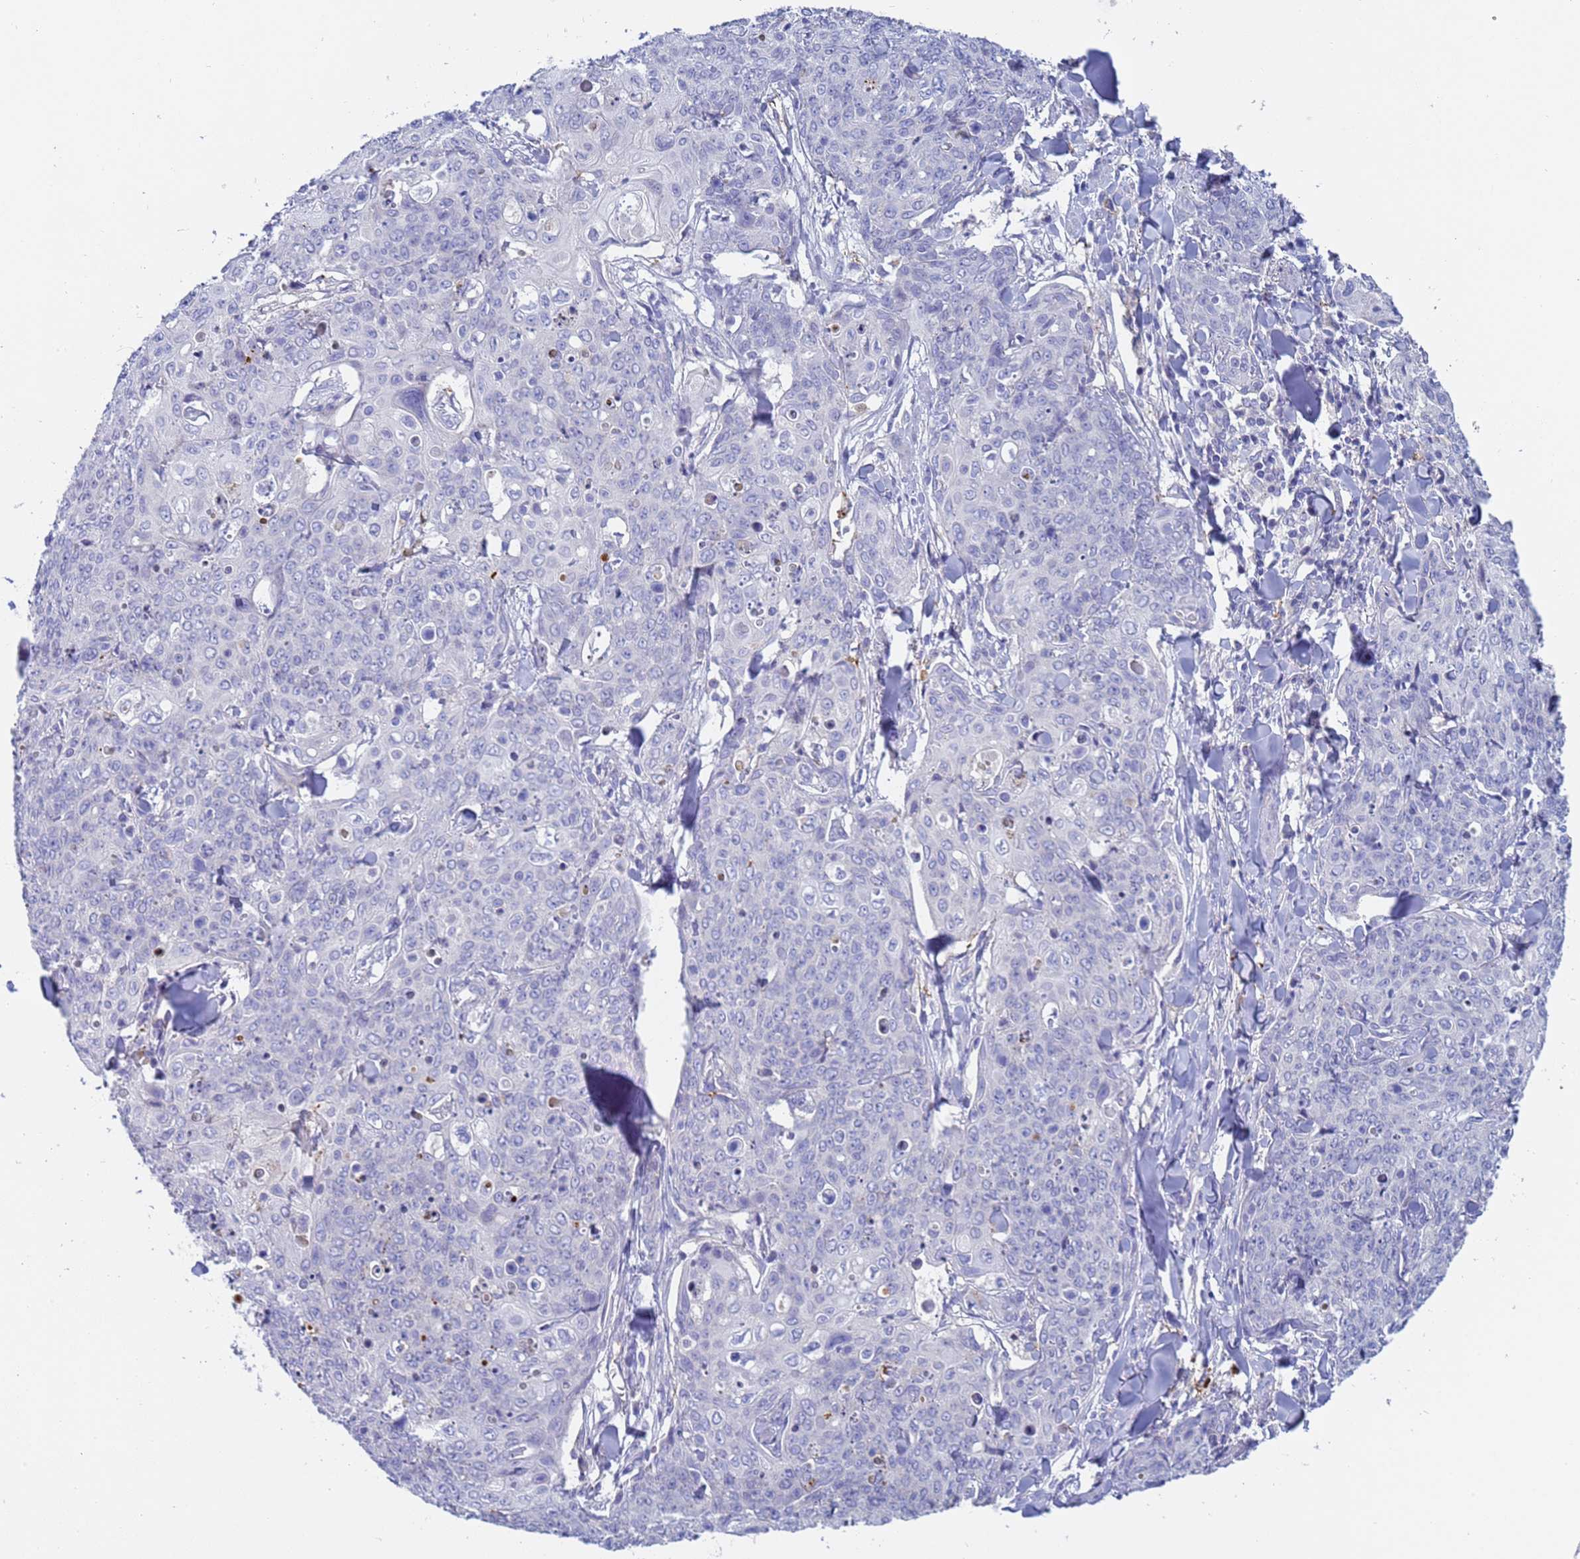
{"staining": {"intensity": "negative", "quantity": "none", "location": "none"}, "tissue": "skin cancer", "cell_type": "Tumor cells", "image_type": "cancer", "snomed": [{"axis": "morphology", "description": "Squamous cell carcinoma, NOS"}, {"axis": "topography", "description": "Skin"}, {"axis": "topography", "description": "Vulva"}], "caption": "A high-resolution photomicrograph shows immunohistochemistry staining of skin cancer (squamous cell carcinoma), which exhibits no significant staining in tumor cells.", "gene": "C4orf46", "patient": {"sex": "female", "age": 85}}